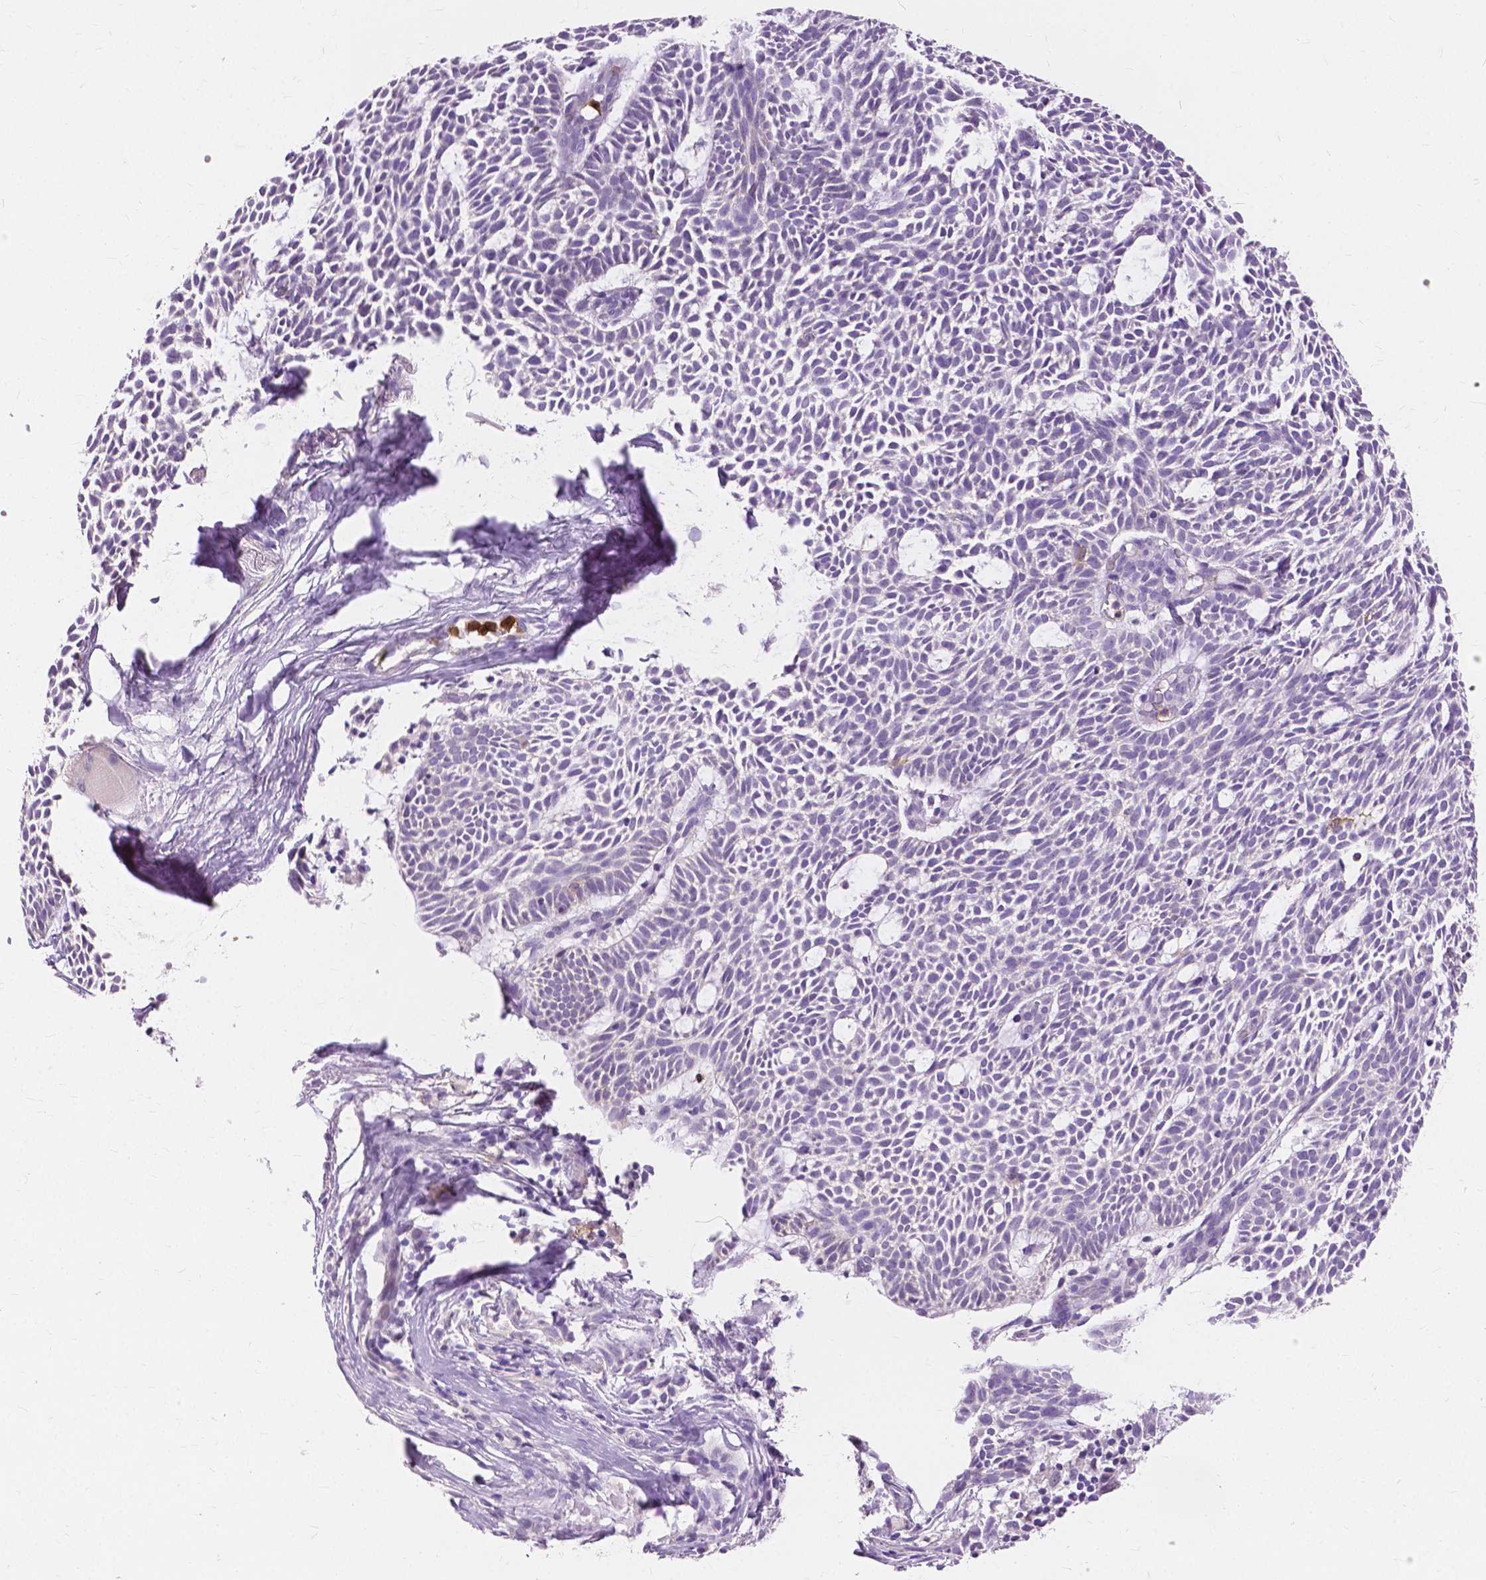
{"staining": {"intensity": "negative", "quantity": "none", "location": "none"}, "tissue": "skin cancer", "cell_type": "Tumor cells", "image_type": "cancer", "snomed": [{"axis": "morphology", "description": "Basal cell carcinoma"}, {"axis": "topography", "description": "Skin"}], "caption": "Immunohistochemistry micrograph of skin cancer (basal cell carcinoma) stained for a protein (brown), which reveals no positivity in tumor cells.", "gene": "CXCR2", "patient": {"sex": "male", "age": 83}}